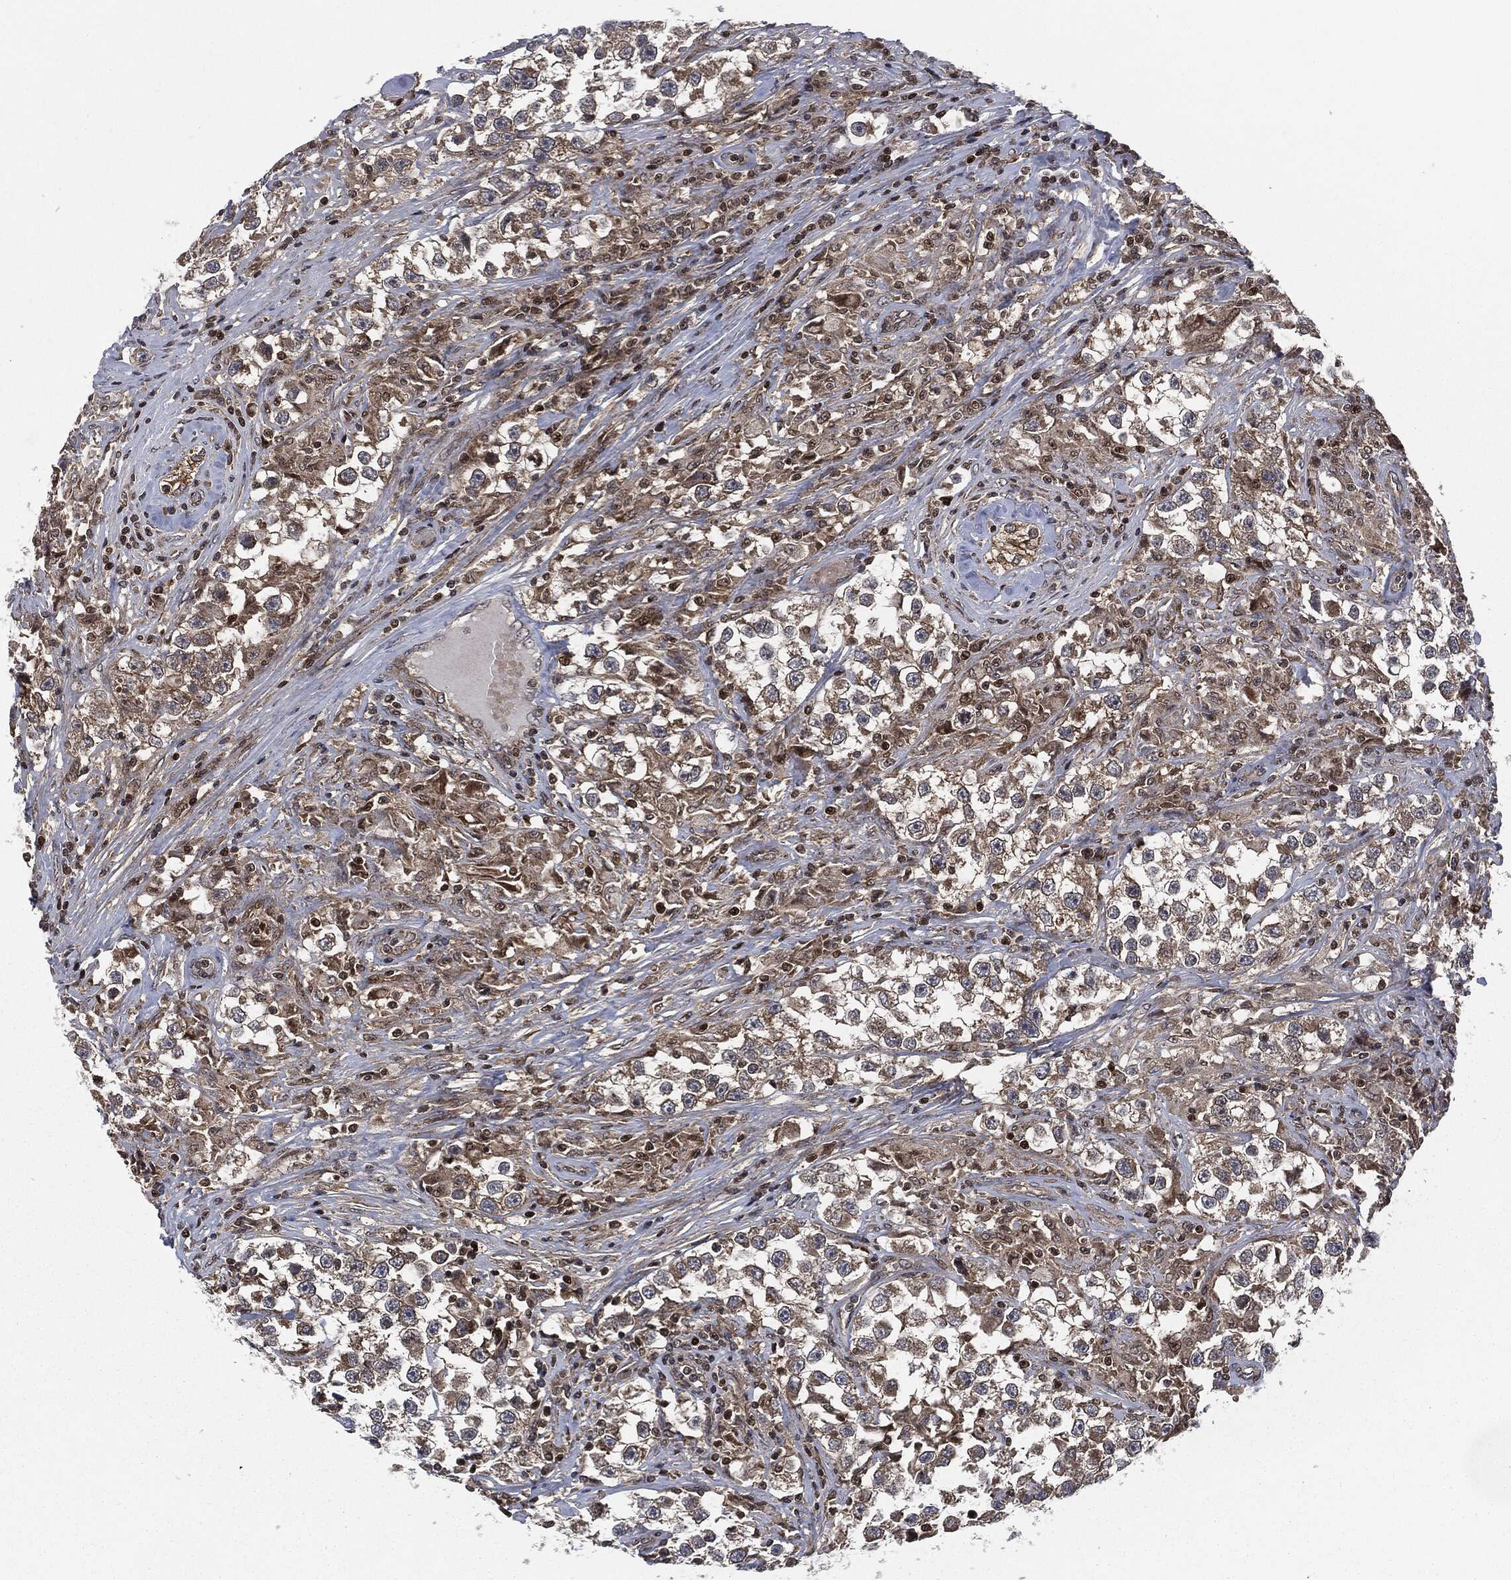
{"staining": {"intensity": "moderate", "quantity": "25%-75%", "location": "cytoplasmic/membranous"}, "tissue": "testis cancer", "cell_type": "Tumor cells", "image_type": "cancer", "snomed": [{"axis": "morphology", "description": "Seminoma, NOS"}, {"axis": "topography", "description": "Testis"}], "caption": "The histopathology image reveals immunohistochemical staining of seminoma (testis). There is moderate cytoplasmic/membranous positivity is appreciated in approximately 25%-75% of tumor cells.", "gene": "HRAS", "patient": {"sex": "male", "age": 46}}